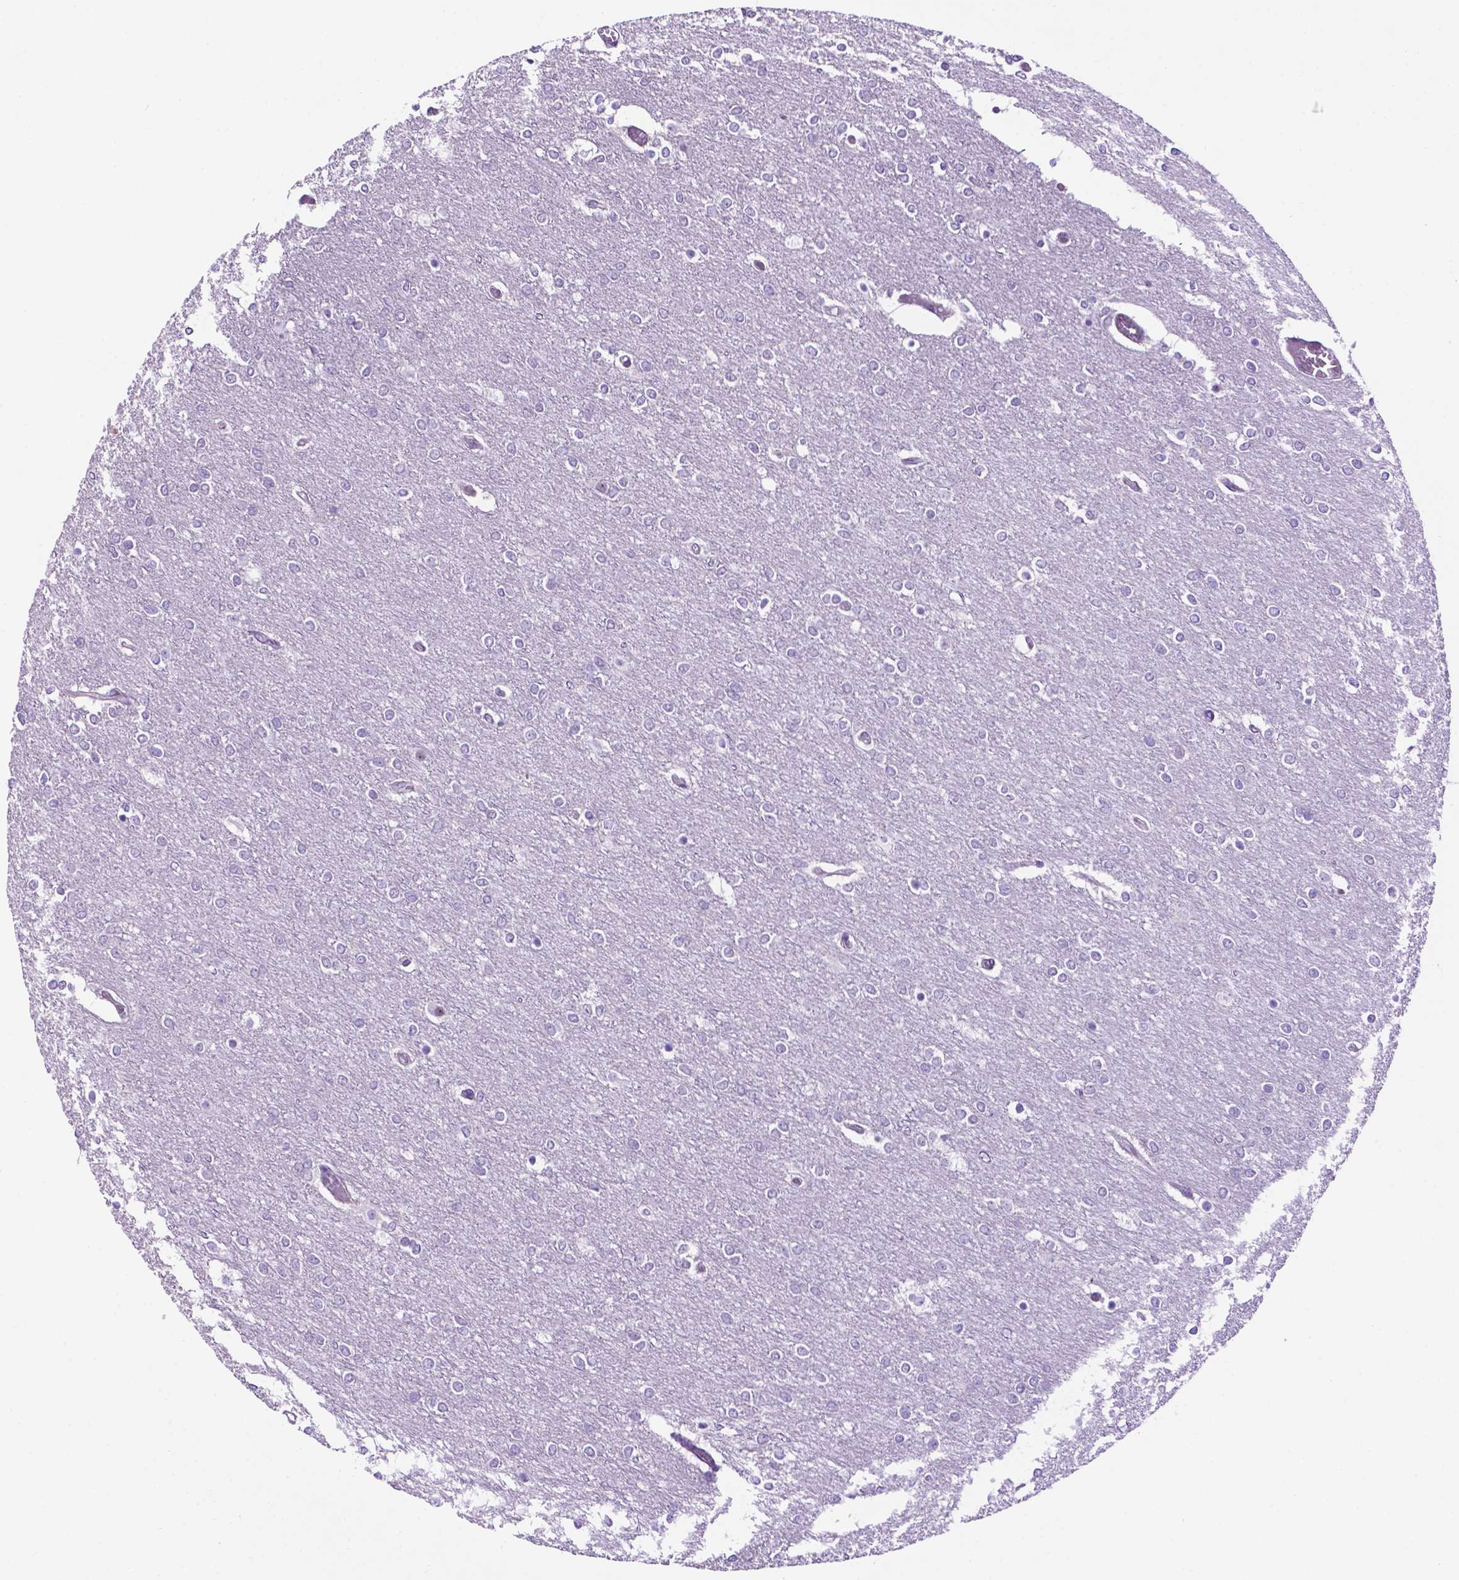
{"staining": {"intensity": "negative", "quantity": "none", "location": "none"}, "tissue": "glioma", "cell_type": "Tumor cells", "image_type": "cancer", "snomed": [{"axis": "morphology", "description": "Glioma, malignant, High grade"}, {"axis": "topography", "description": "Brain"}], "caption": "Immunohistochemical staining of human malignant glioma (high-grade) exhibits no significant expression in tumor cells.", "gene": "TACSTD2", "patient": {"sex": "female", "age": 61}}